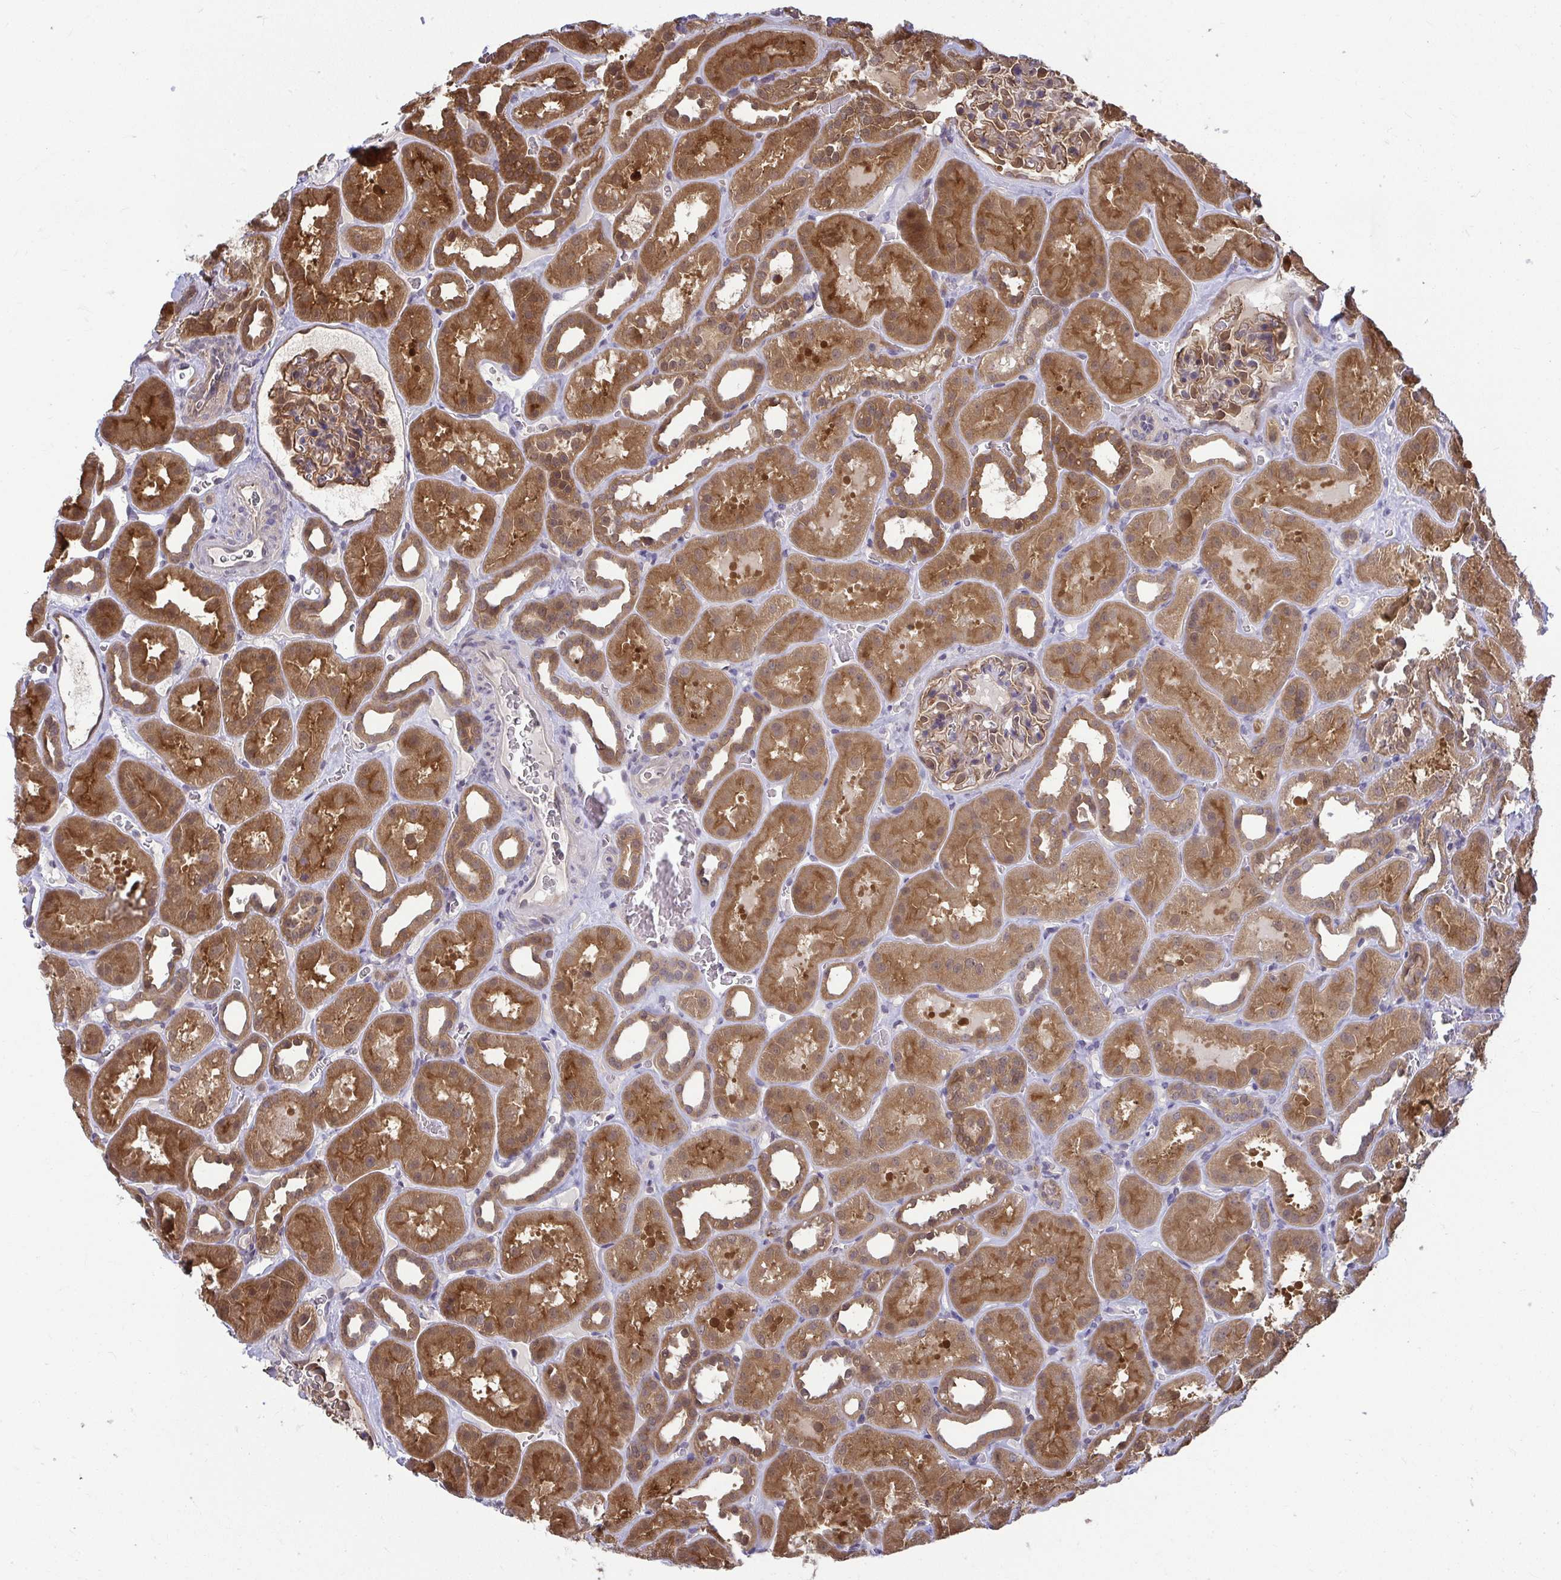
{"staining": {"intensity": "moderate", "quantity": "25%-75%", "location": "cytoplasmic/membranous"}, "tissue": "kidney", "cell_type": "Cells in glomeruli", "image_type": "normal", "snomed": [{"axis": "morphology", "description": "Normal tissue, NOS"}, {"axis": "topography", "description": "Kidney"}], "caption": "Cells in glomeruli show medium levels of moderate cytoplasmic/membranous expression in approximately 25%-75% of cells in benign kidney.", "gene": "HDHD2", "patient": {"sex": "female", "age": 41}}